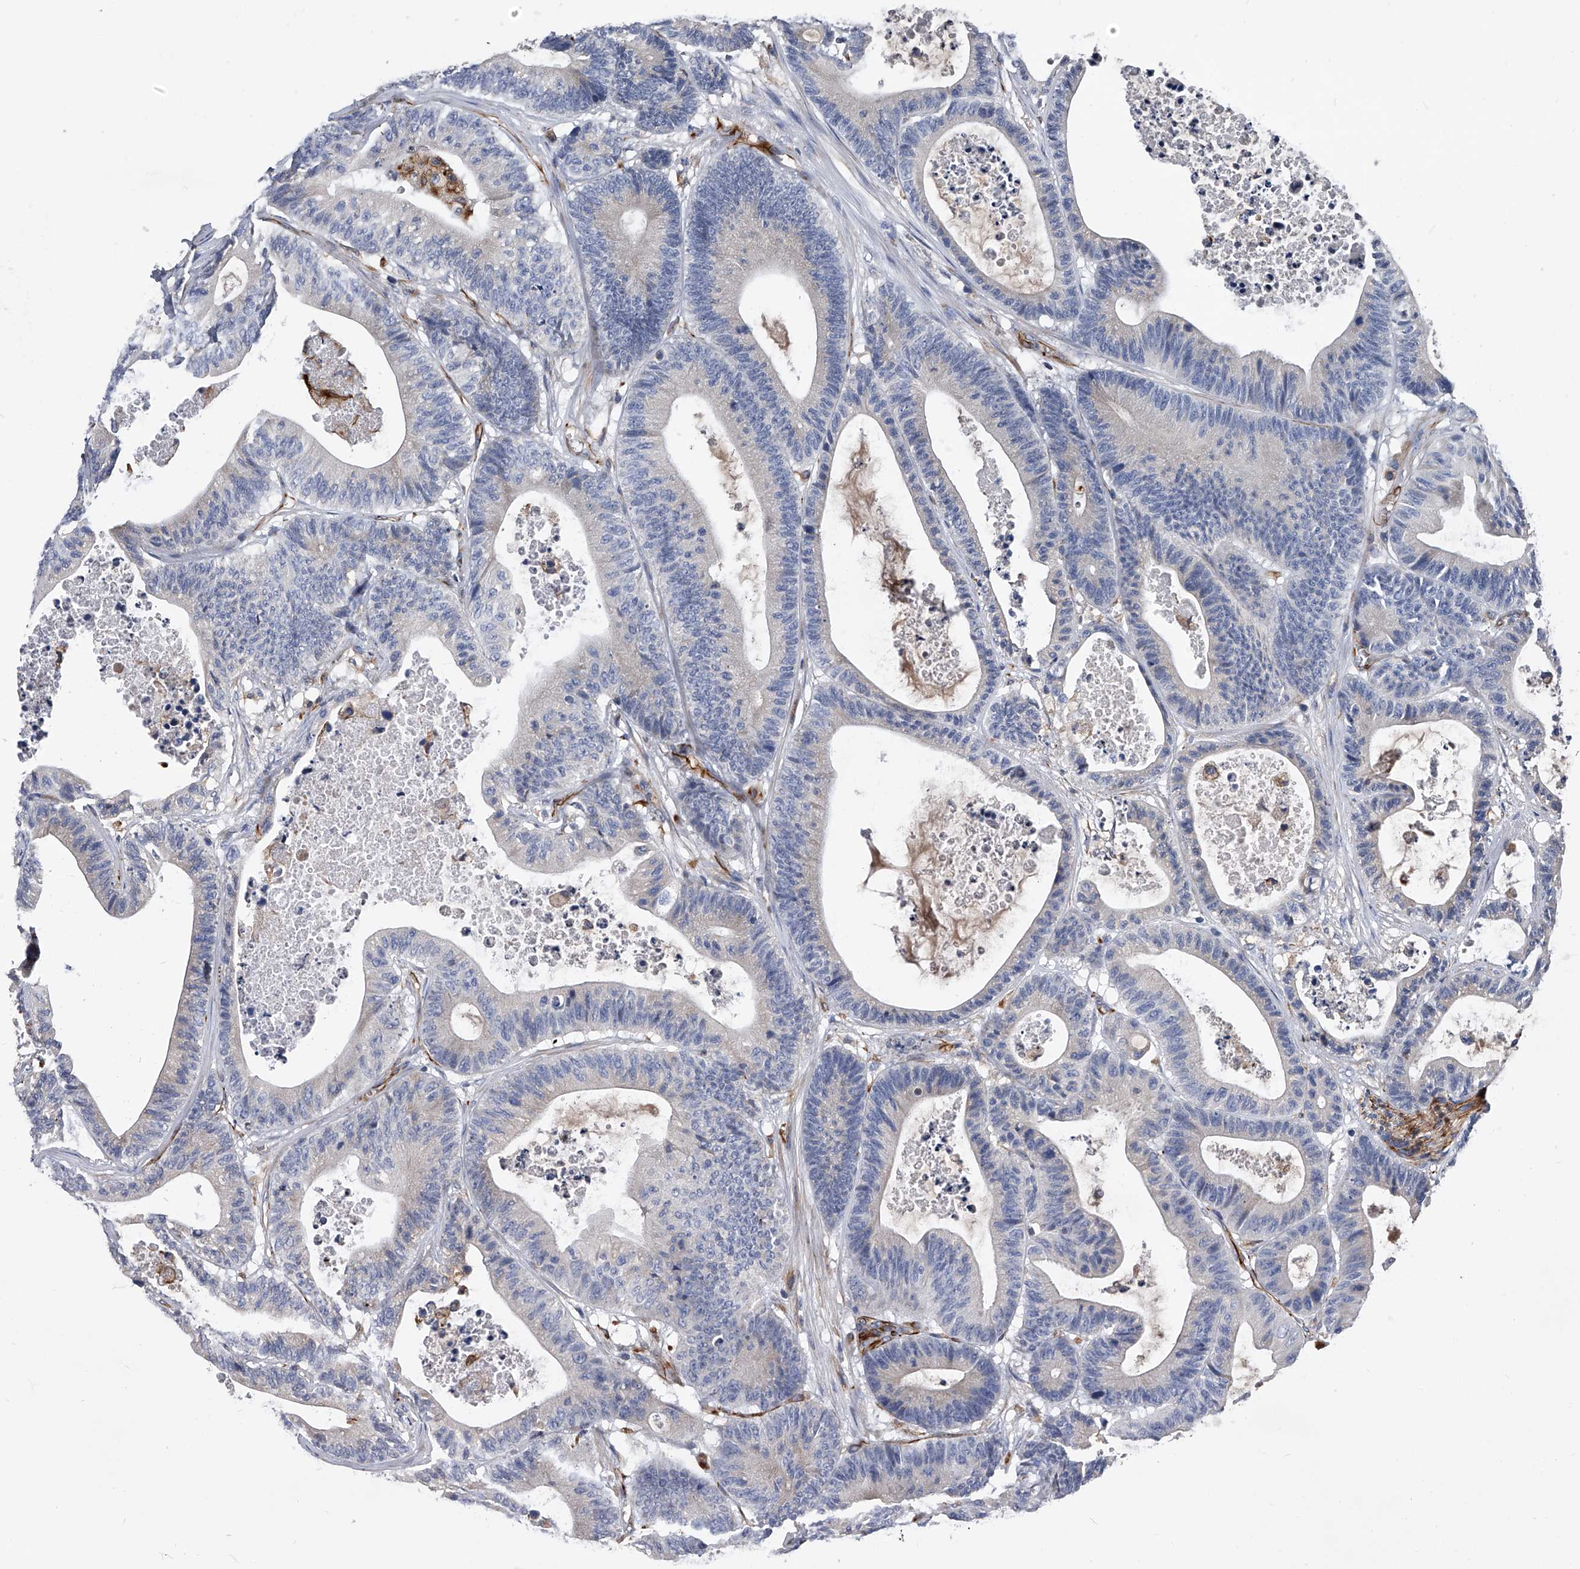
{"staining": {"intensity": "negative", "quantity": "none", "location": "none"}, "tissue": "colorectal cancer", "cell_type": "Tumor cells", "image_type": "cancer", "snomed": [{"axis": "morphology", "description": "Adenocarcinoma, NOS"}, {"axis": "topography", "description": "Colon"}], "caption": "There is no significant expression in tumor cells of adenocarcinoma (colorectal).", "gene": "EFCAB7", "patient": {"sex": "female", "age": 84}}